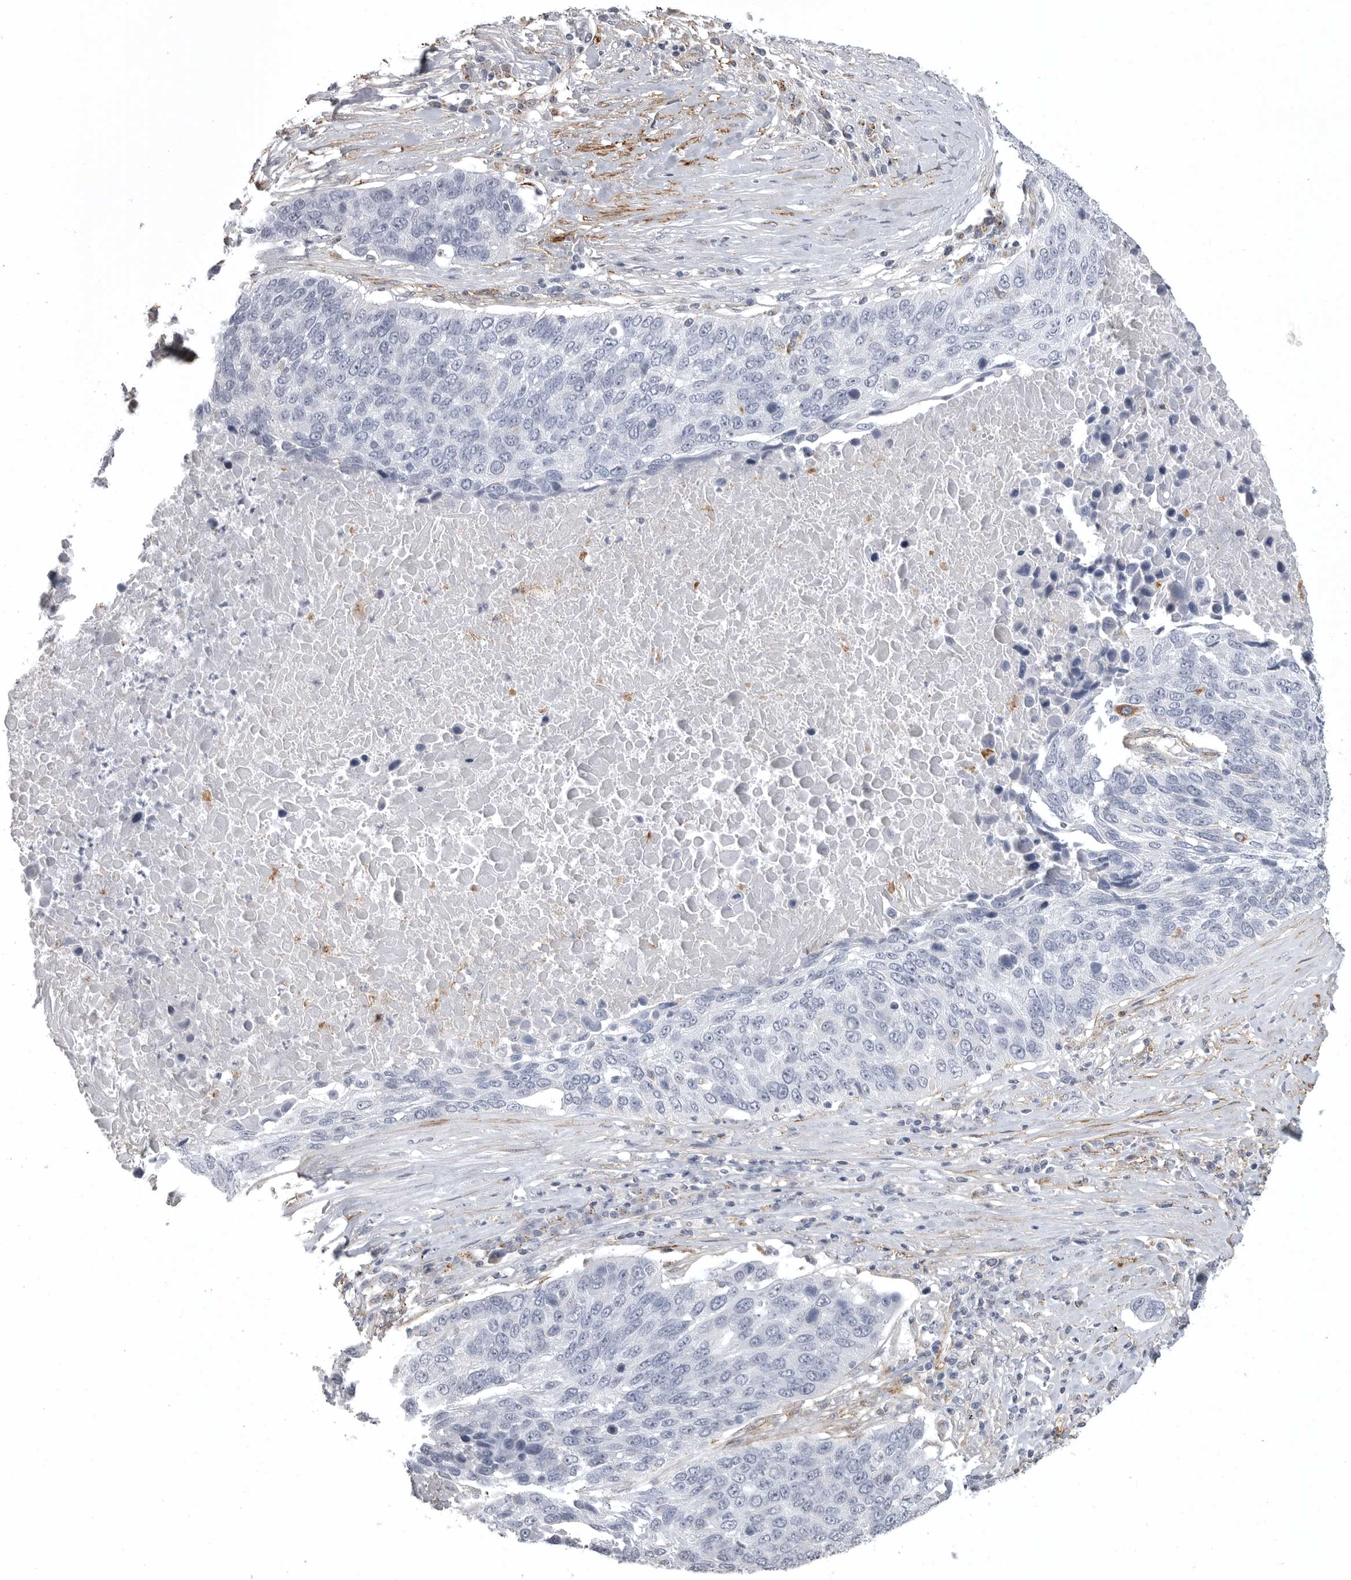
{"staining": {"intensity": "negative", "quantity": "none", "location": "none"}, "tissue": "lung cancer", "cell_type": "Tumor cells", "image_type": "cancer", "snomed": [{"axis": "morphology", "description": "Squamous cell carcinoma, NOS"}, {"axis": "topography", "description": "Lung"}], "caption": "High magnification brightfield microscopy of lung cancer (squamous cell carcinoma) stained with DAB (brown) and counterstained with hematoxylin (blue): tumor cells show no significant staining.", "gene": "AOC3", "patient": {"sex": "male", "age": 66}}